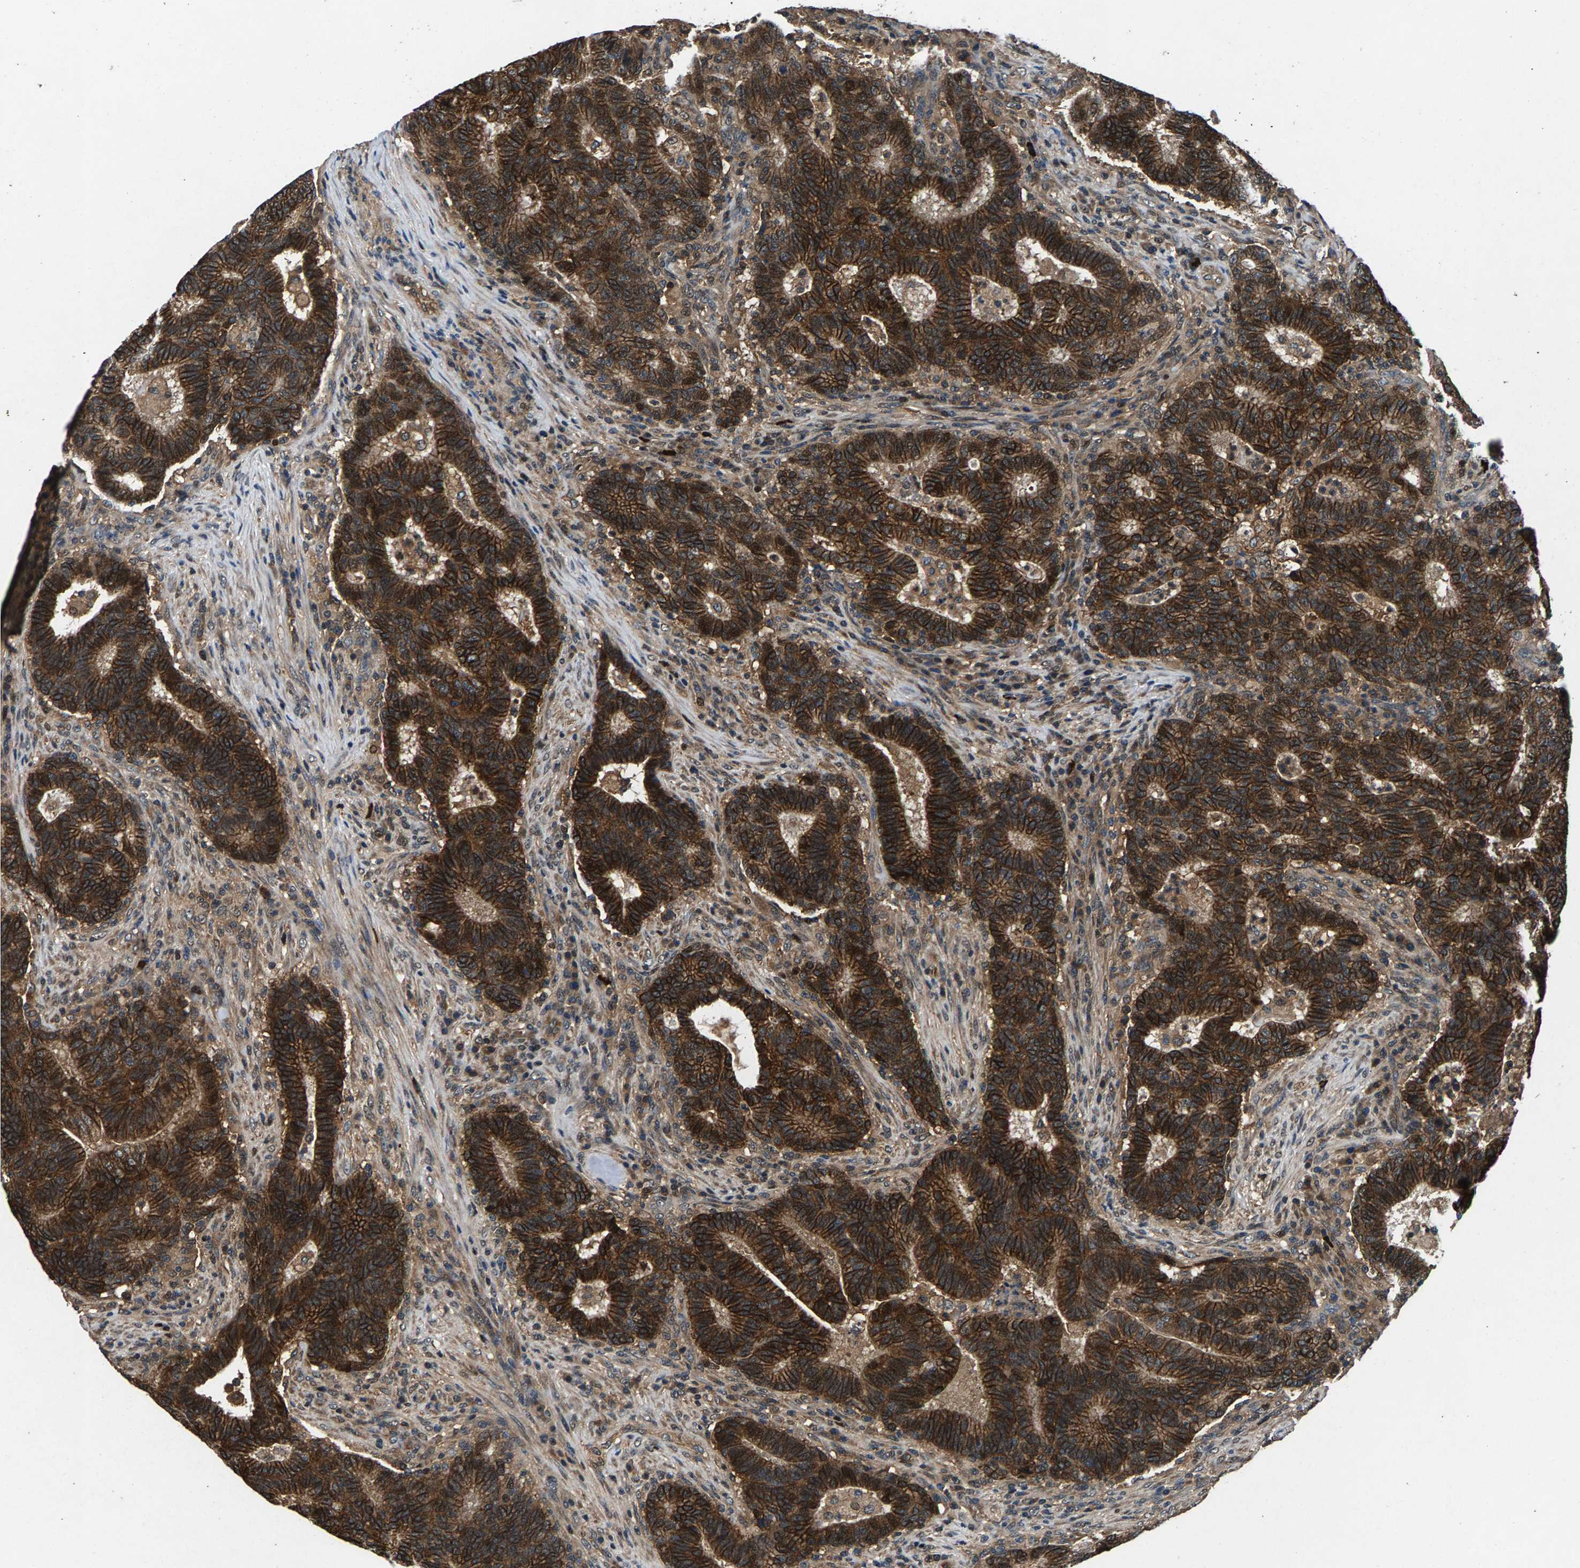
{"staining": {"intensity": "strong", "quantity": ">75%", "location": "cytoplasmic/membranous"}, "tissue": "colorectal cancer", "cell_type": "Tumor cells", "image_type": "cancer", "snomed": [{"axis": "morphology", "description": "Adenocarcinoma, NOS"}, {"axis": "topography", "description": "Colon"}], "caption": "Approximately >75% of tumor cells in human colorectal cancer reveal strong cytoplasmic/membranous protein positivity as visualized by brown immunohistochemical staining.", "gene": "FAM78A", "patient": {"sex": "female", "age": 75}}